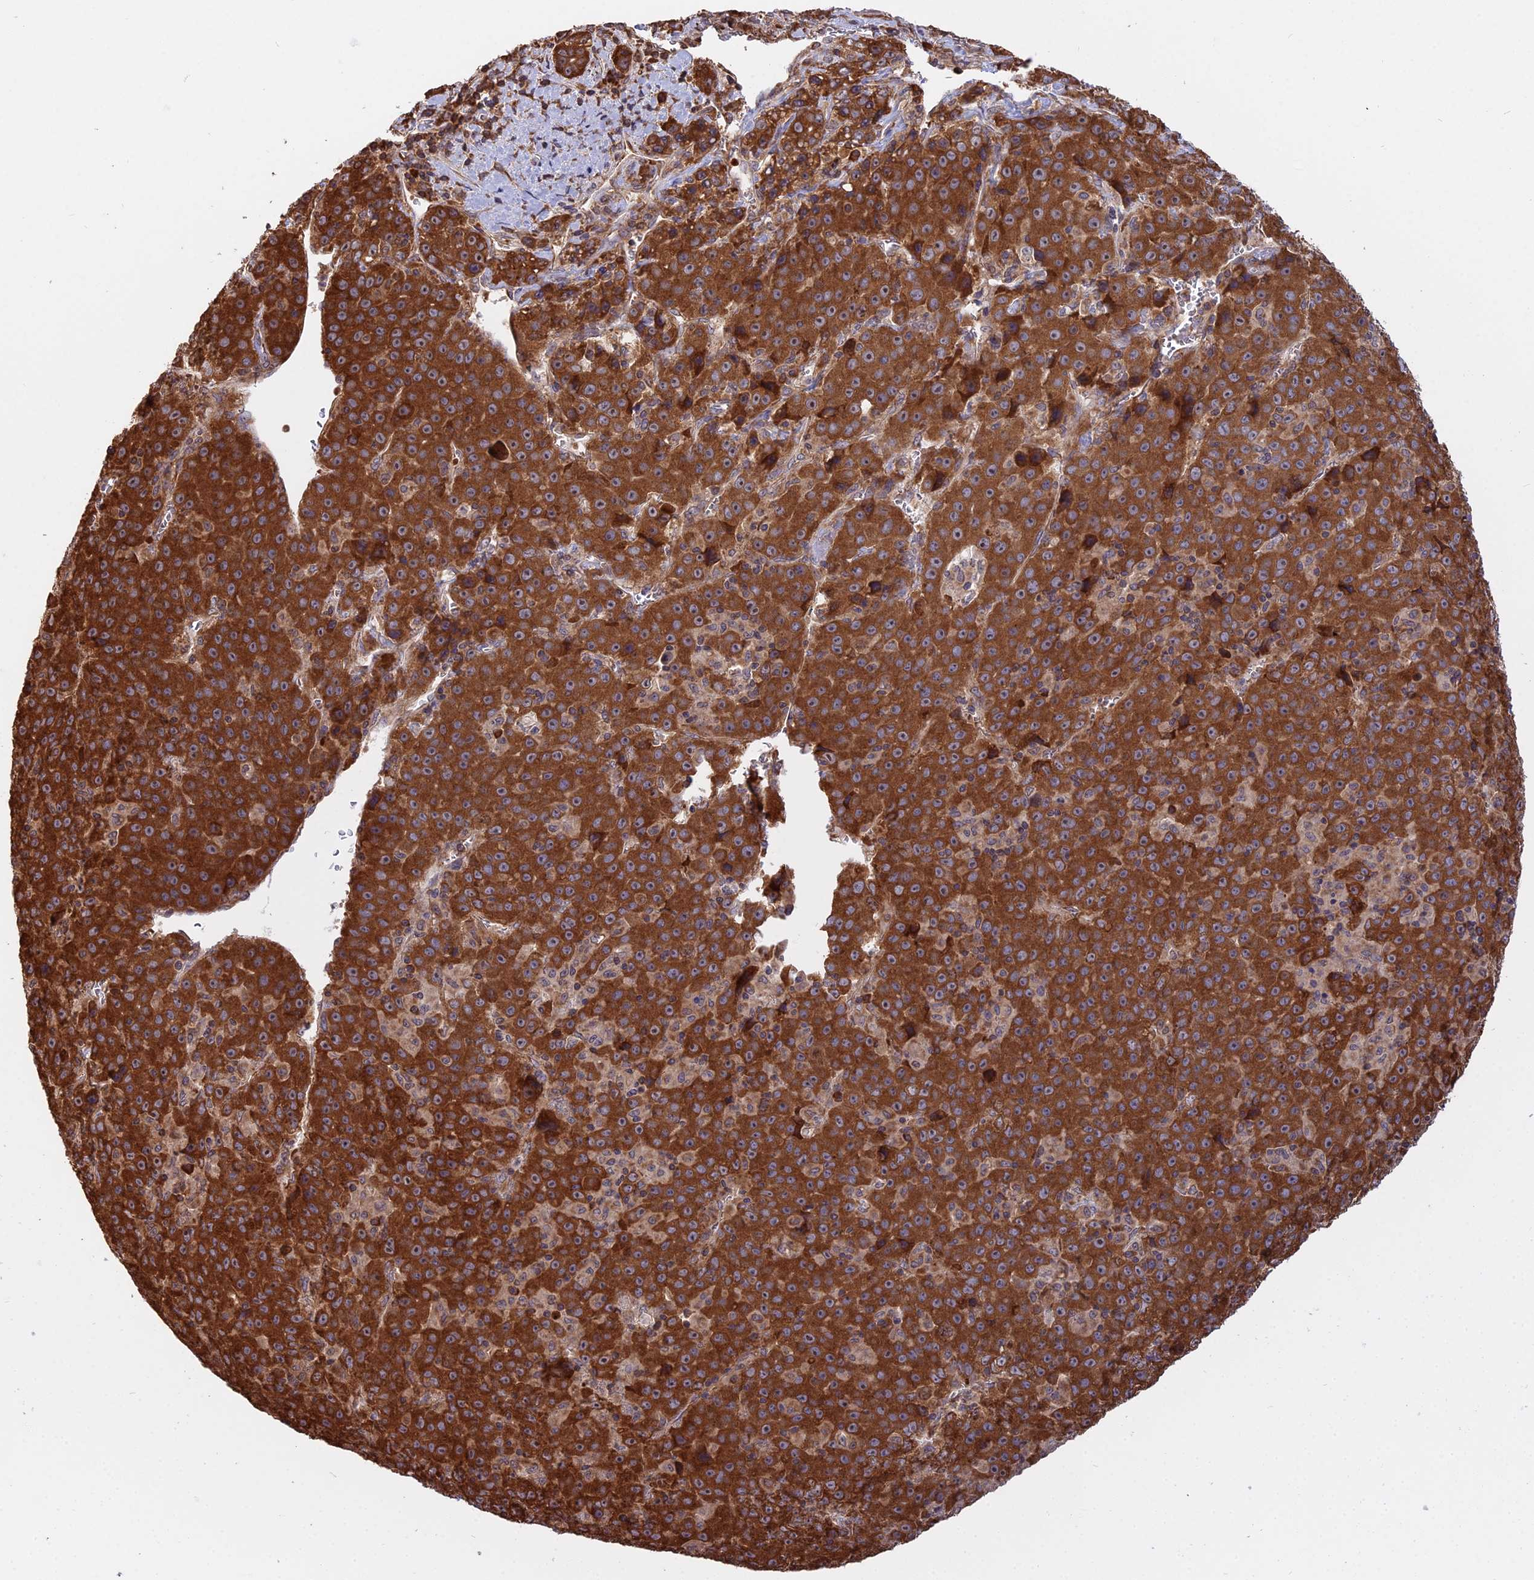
{"staining": {"intensity": "strong", "quantity": ">75%", "location": "cytoplasmic/membranous"}, "tissue": "liver cancer", "cell_type": "Tumor cells", "image_type": "cancer", "snomed": [{"axis": "morphology", "description": "Carcinoma, Hepatocellular, NOS"}, {"axis": "topography", "description": "Liver"}], "caption": "The immunohistochemical stain highlights strong cytoplasmic/membranous expression in tumor cells of liver cancer (hepatocellular carcinoma) tissue.", "gene": "RPL26", "patient": {"sex": "female", "age": 53}}